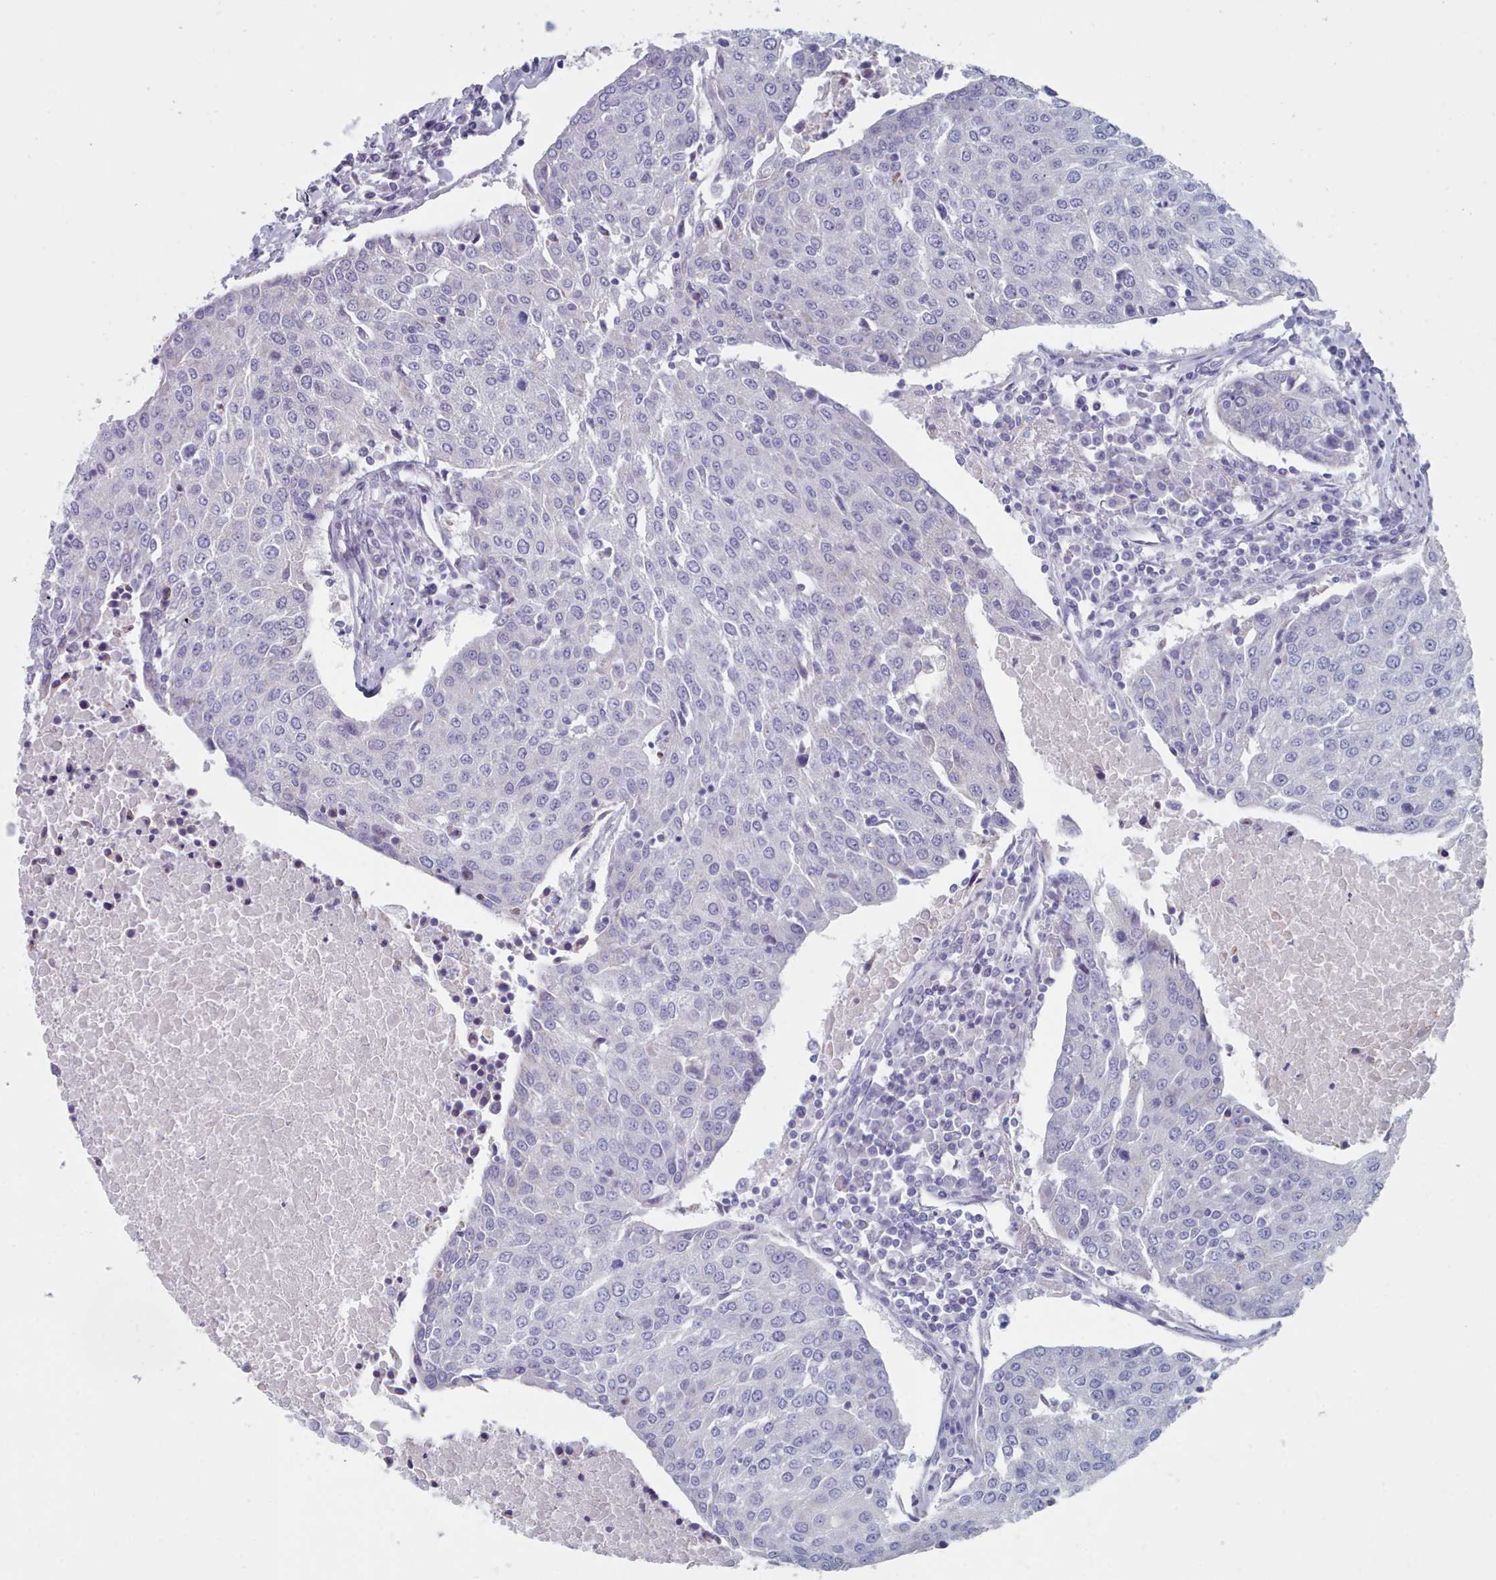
{"staining": {"intensity": "negative", "quantity": "none", "location": "none"}, "tissue": "urothelial cancer", "cell_type": "Tumor cells", "image_type": "cancer", "snomed": [{"axis": "morphology", "description": "Urothelial carcinoma, High grade"}, {"axis": "topography", "description": "Urinary bladder"}], "caption": "This is an immunohistochemistry histopathology image of human urothelial carcinoma (high-grade). There is no expression in tumor cells.", "gene": "HAO1", "patient": {"sex": "female", "age": 85}}